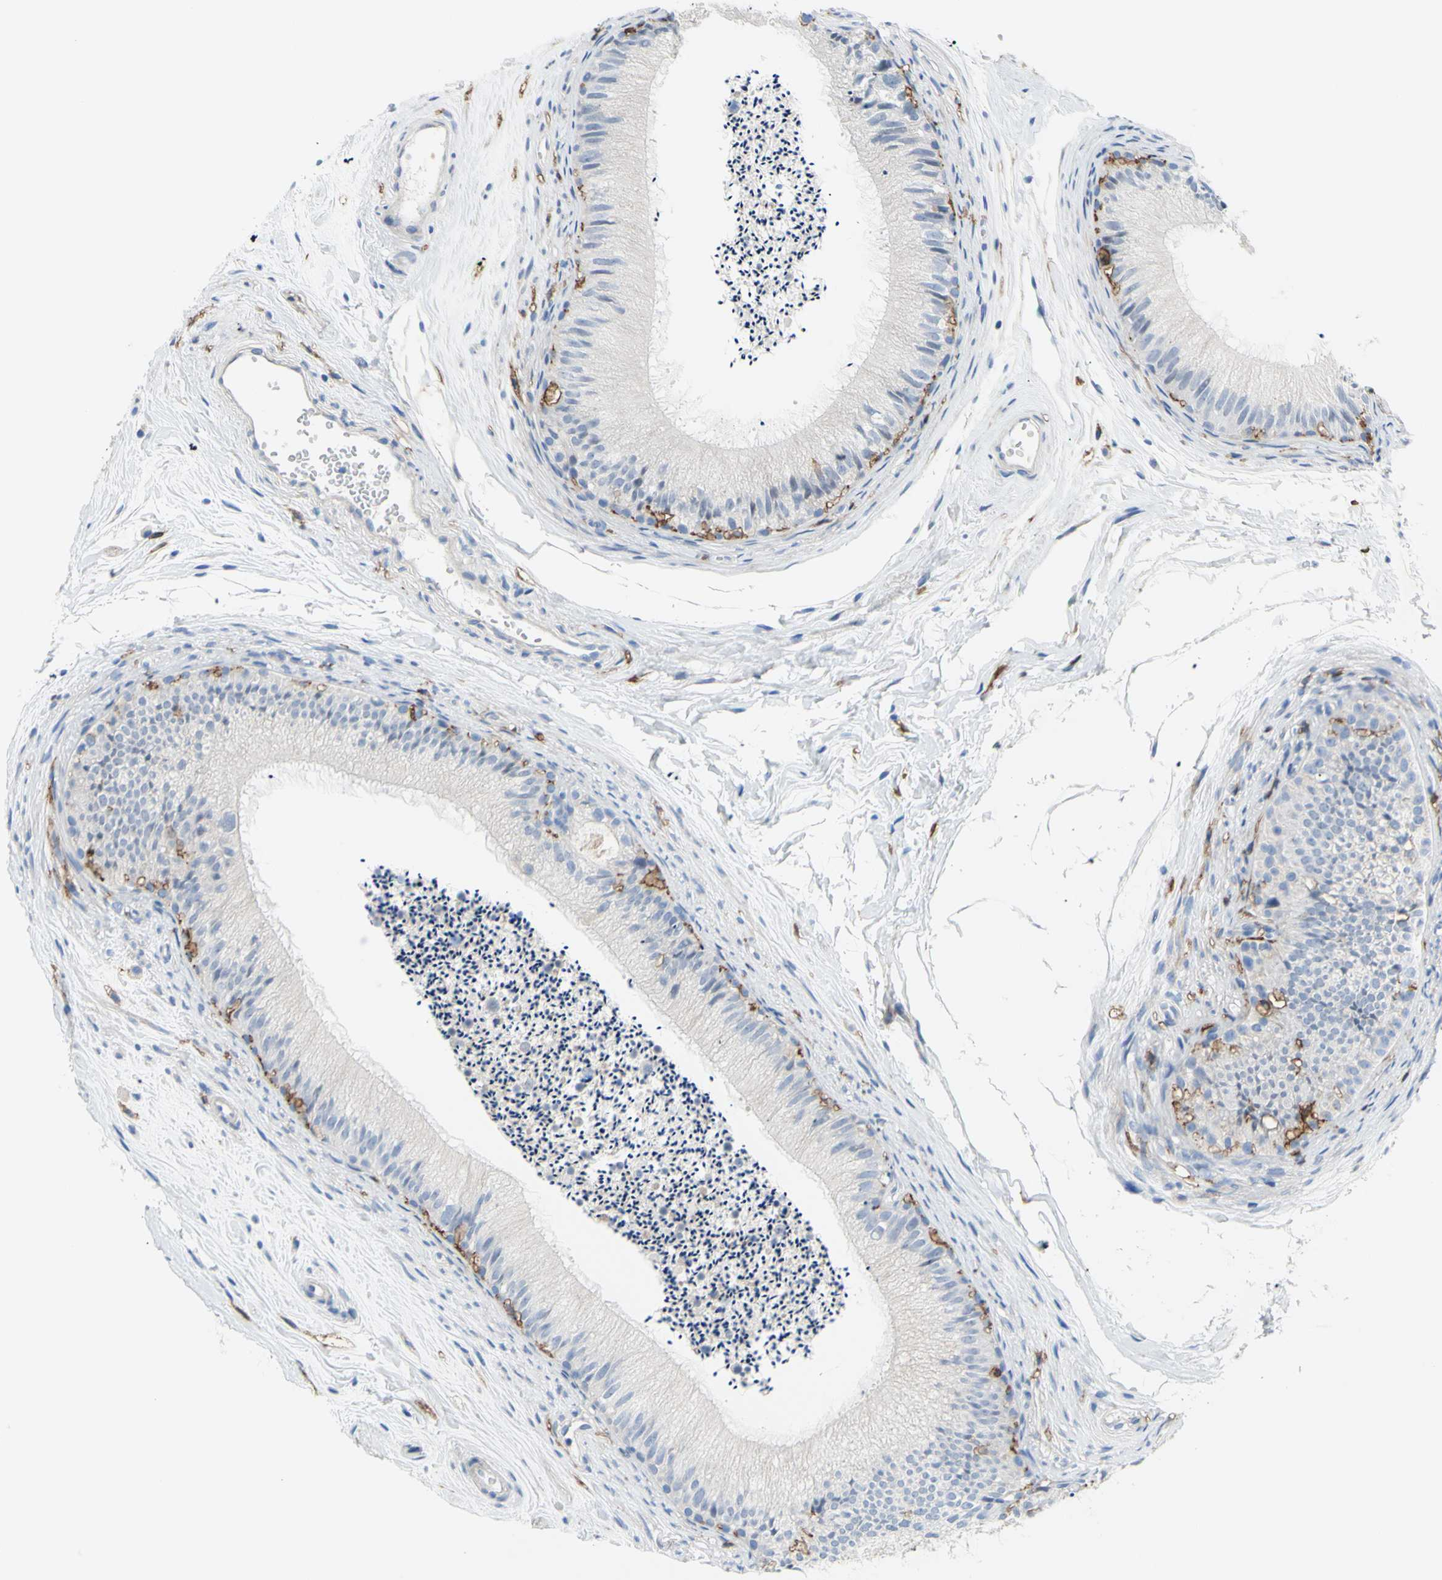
{"staining": {"intensity": "negative", "quantity": "none", "location": "none"}, "tissue": "epididymis", "cell_type": "Glandular cells", "image_type": "normal", "snomed": [{"axis": "morphology", "description": "Normal tissue, NOS"}, {"axis": "topography", "description": "Epididymis"}], "caption": "Immunohistochemistry histopathology image of unremarkable human epididymis stained for a protein (brown), which exhibits no positivity in glandular cells. Brightfield microscopy of immunohistochemistry (IHC) stained with DAB (brown) and hematoxylin (blue), captured at high magnification.", "gene": "FCGR2A", "patient": {"sex": "male", "age": 56}}